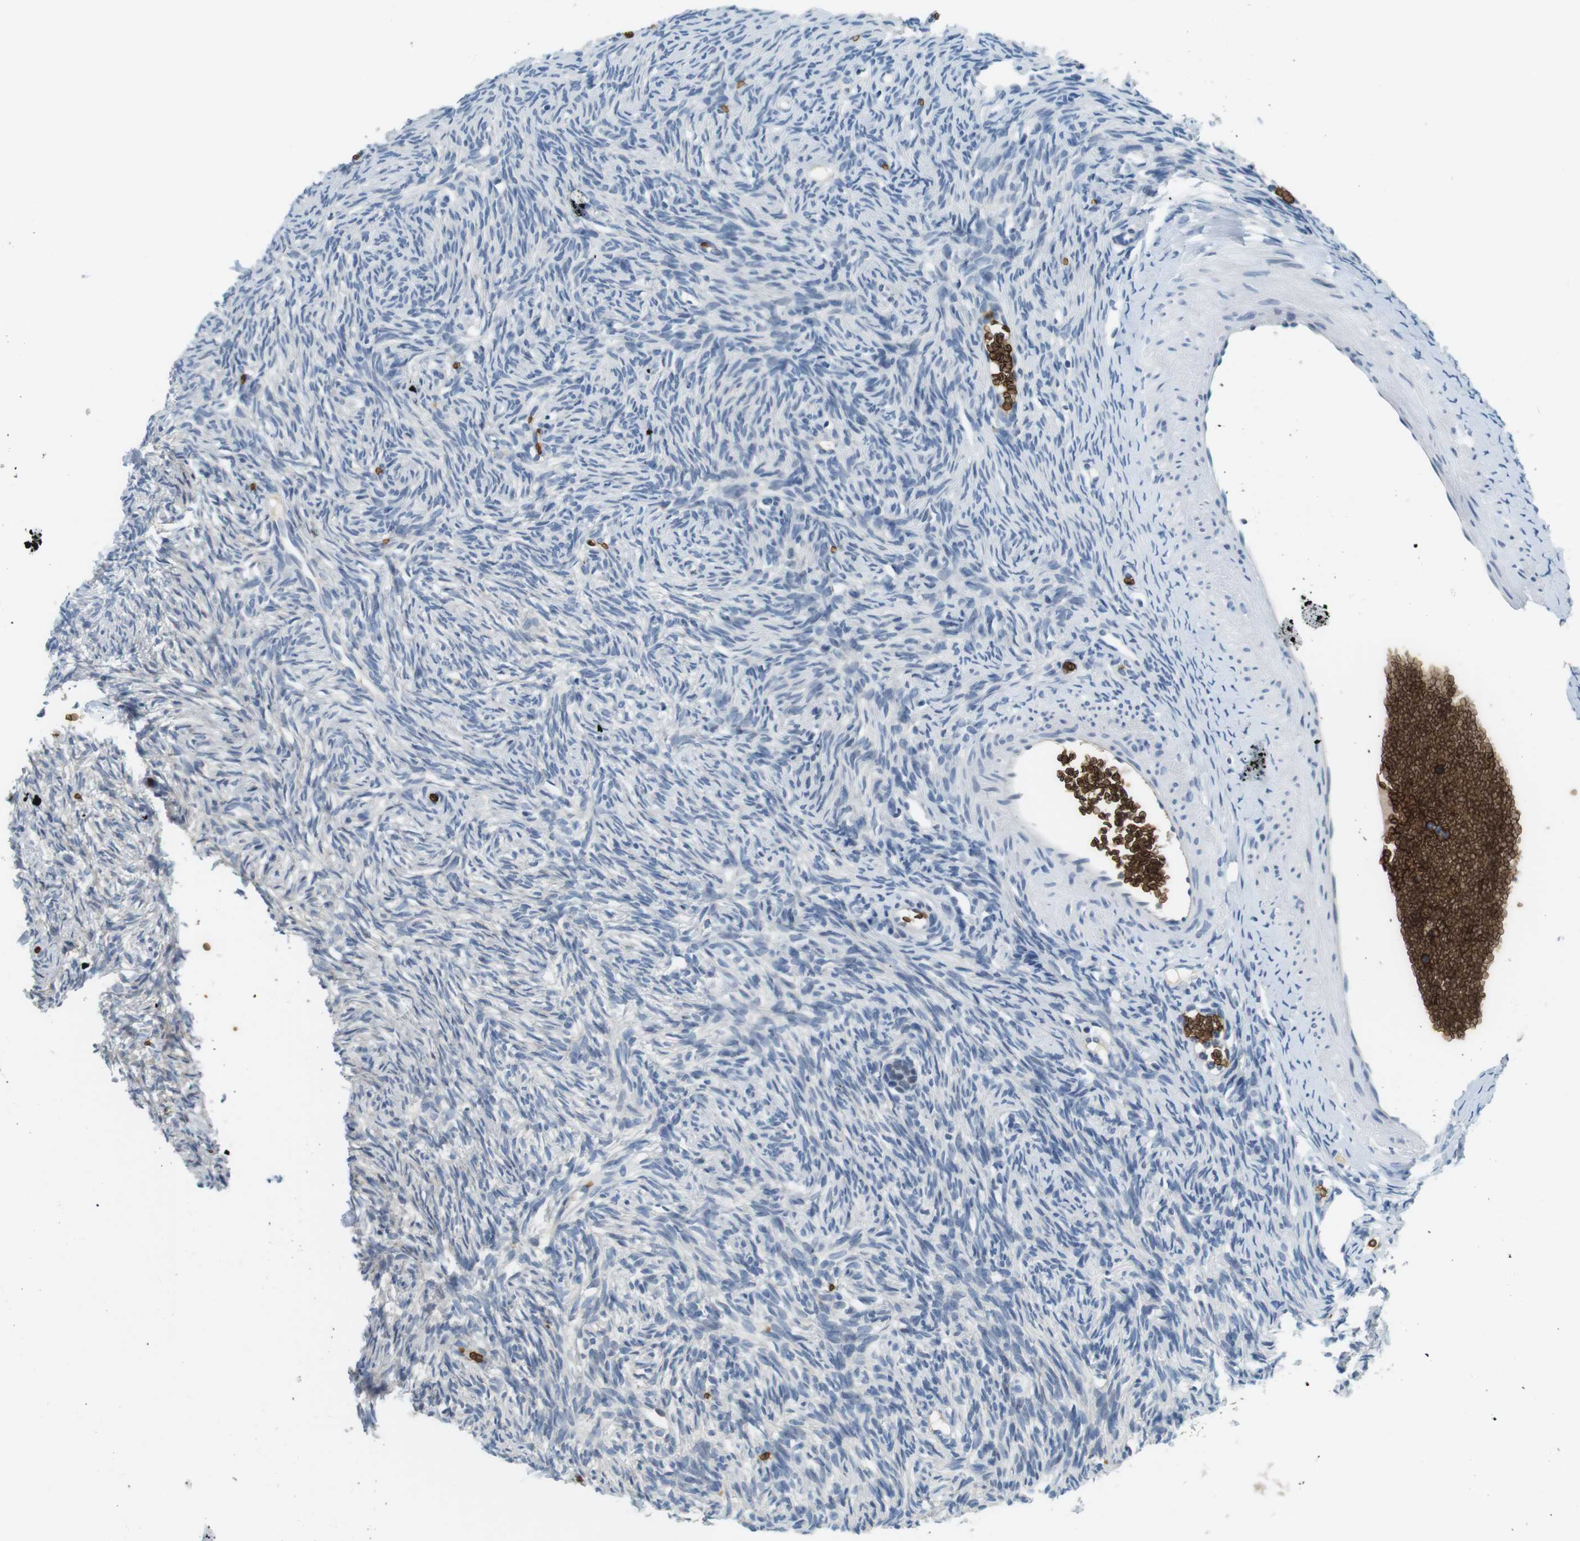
{"staining": {"intensity": "negative", "quantity": "none", "location": "none"}, "tissue": "ovary", "cell_type": "Follicle cells", "image_type": "normal", "snomed": [{"axis": "morphology", "description": "Normal tissue, NOS"}, {"axis": "topography", "description": "Ovary"}], "caption": "High power microscopy histopathology image of an immunohistochemistry (IHC) photomicrograph of benign ovary, revealing no significant expression in follicle cells. (Brightfield microscopy of DAB immunohistochemistry (IHC) at high magnification).", "gene": "SLC4A1", "patient": {"sex": "female", "age": 33}}